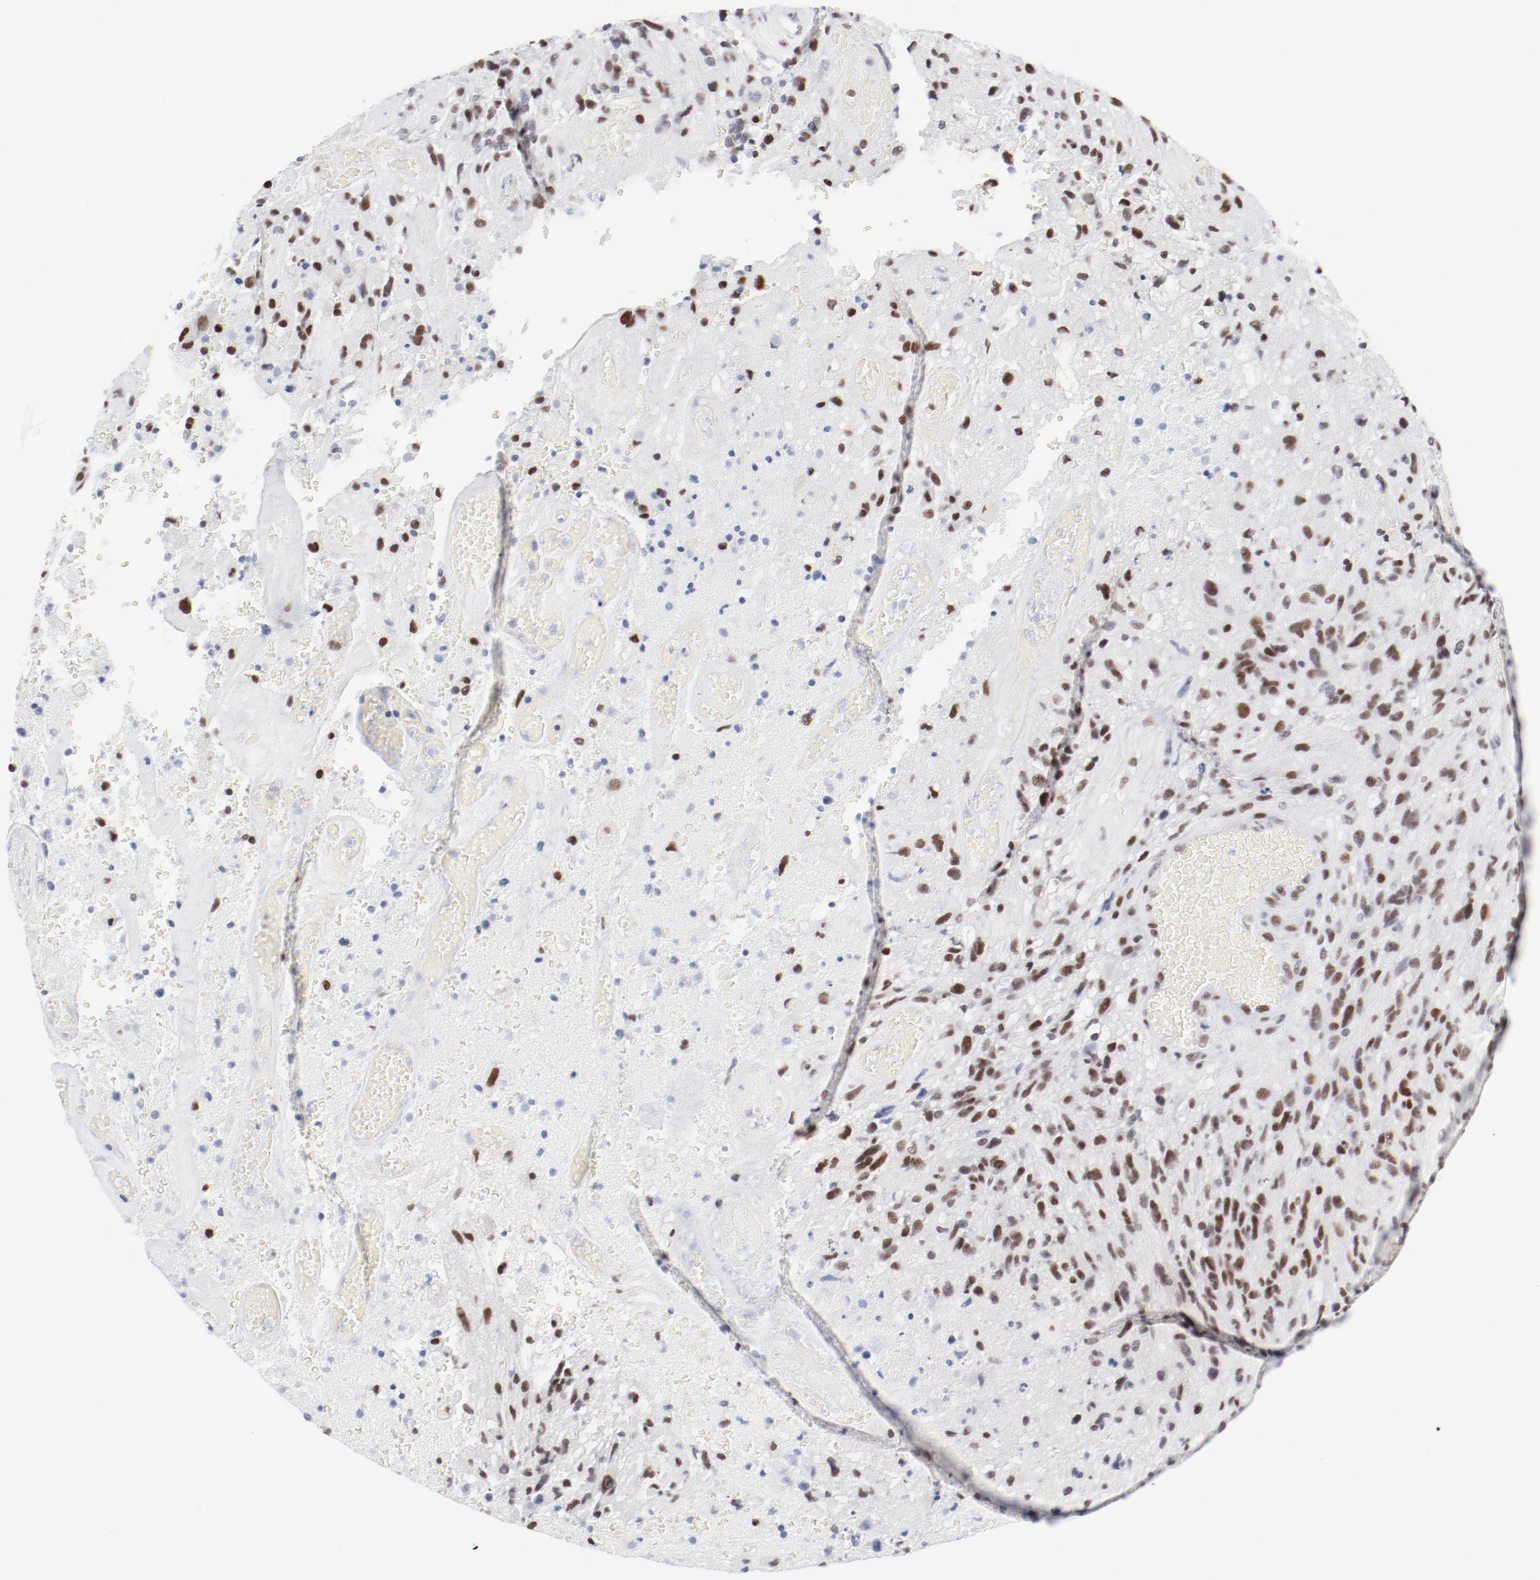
{"staining": {"intensity": "moderate", "quantity": "25%-75%", "location": "nuclear"}, "tissue": "glioma", "cell_type": "Tumor cells", "image_type": "cancer", "snomed": [{"axis": "morphology", "description": "Normal tissue, NOS"}, {"axis": "morphology", "description": "Glioma, malignant, High grade"}, {"axis": "topography", "description": "Cerebral cortex"}], "caption": "Malignant glioma (high-grade) stained for a protein (brown) displays moderate nuclear positive expression in about 25%-75% of tumor cells.", "gene": "ATF2", "patient": {"sex": "male", "age": 75}}